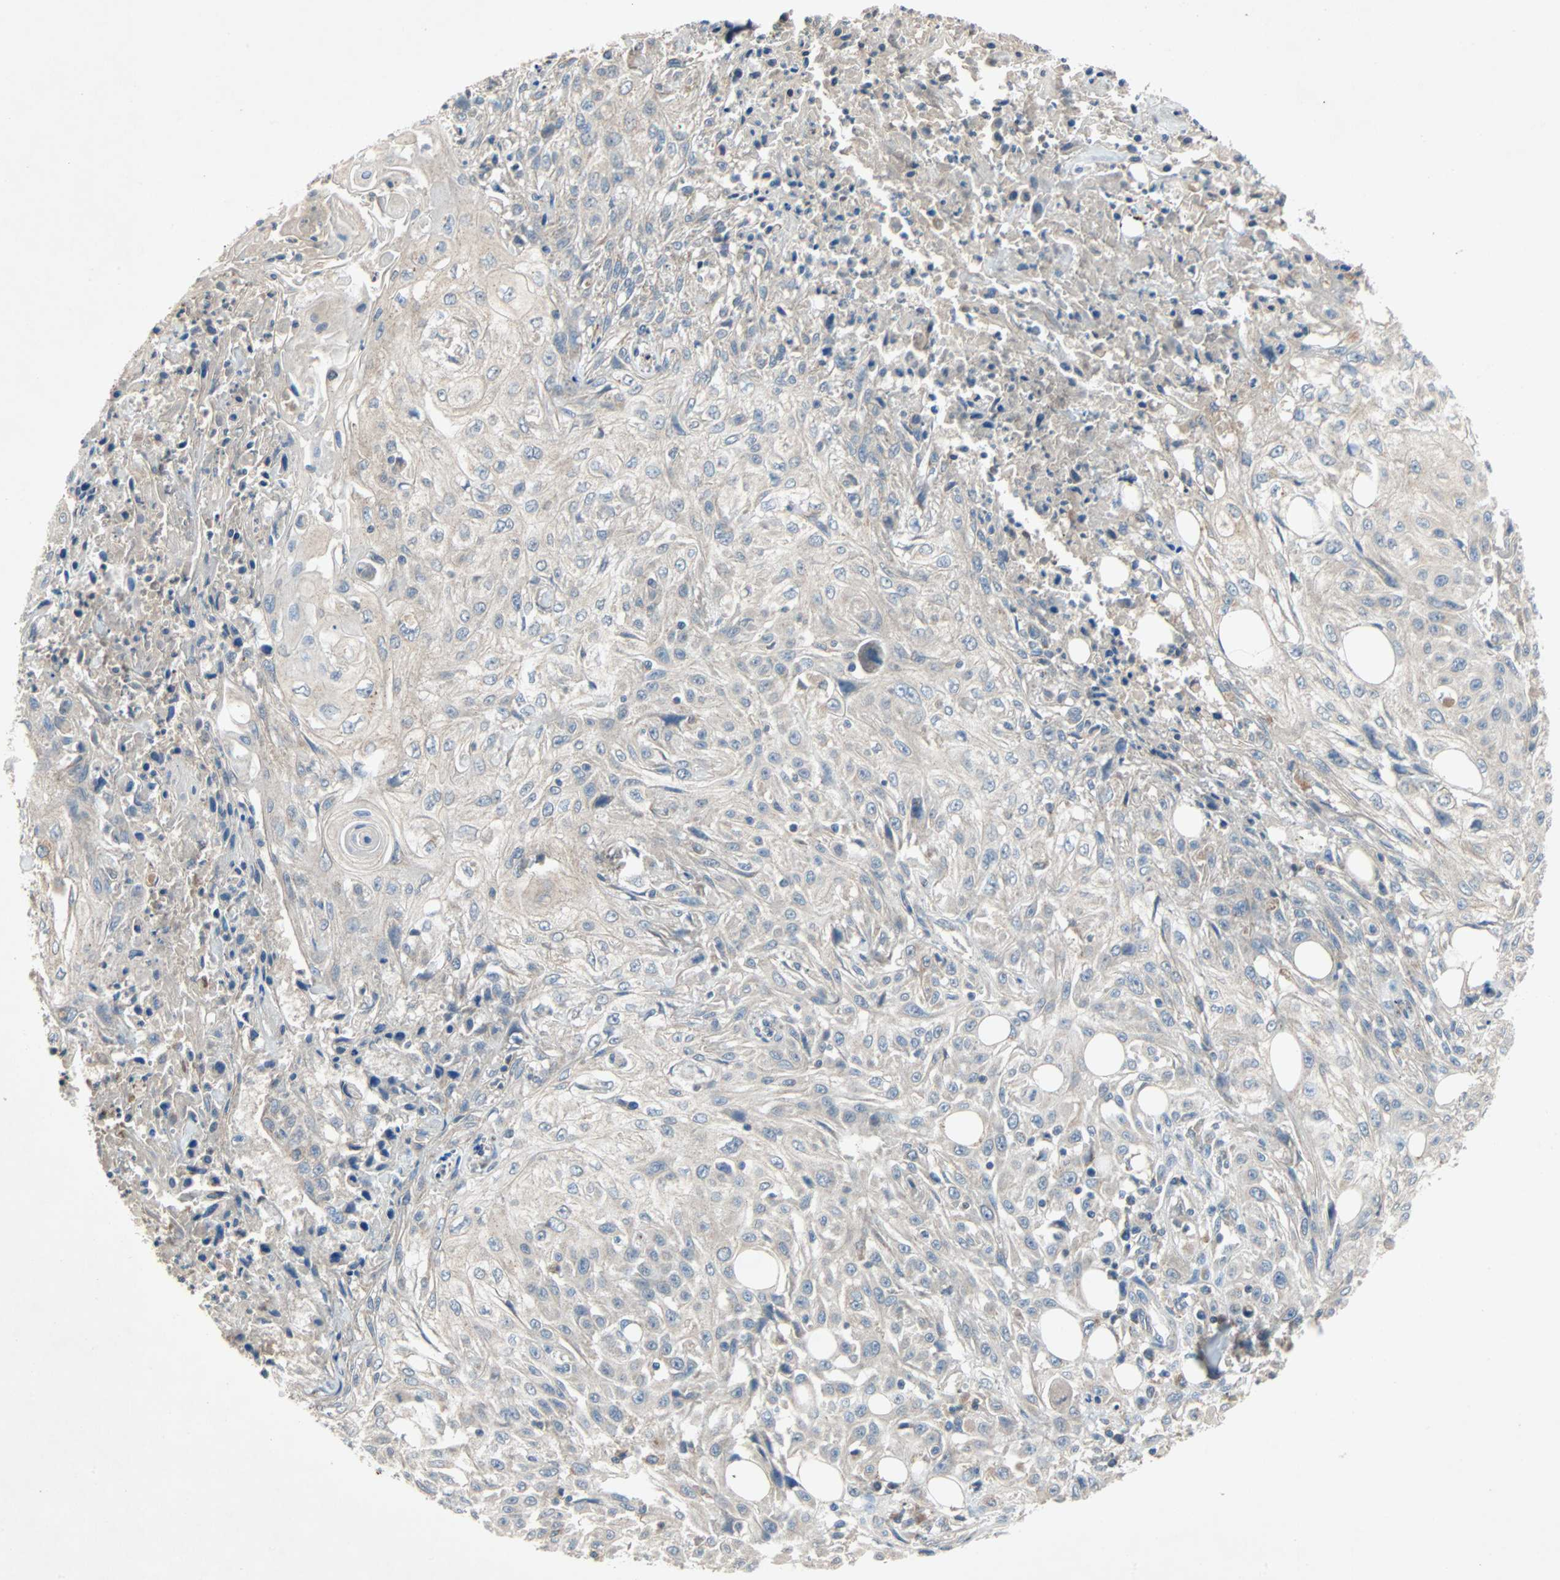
{"staining": {"intensity": "weak", "quantity": "<25%", "location": "cytoplasmic/membranous"}, "tissue": "skin cancer", "cell_type": "Tumor cells", "image_type": "cancer", "snomed": [{"axis": "morphology", "description": "Squamous cell carcinoma, NOS"}, {"axis": "morphology", "description": "Squamous cell carcinoma, metastatic, NOS"}, {"axis": "topography", "description": "Skin"}, {"axis": "topography", "description": "Lymph node"}], "caption": "There is no significant expression in tumor cells of skin metastatic squamous cell carcinoma.", "gene": "XYLT1", "patient": {"sex": "male", "age": 75}}